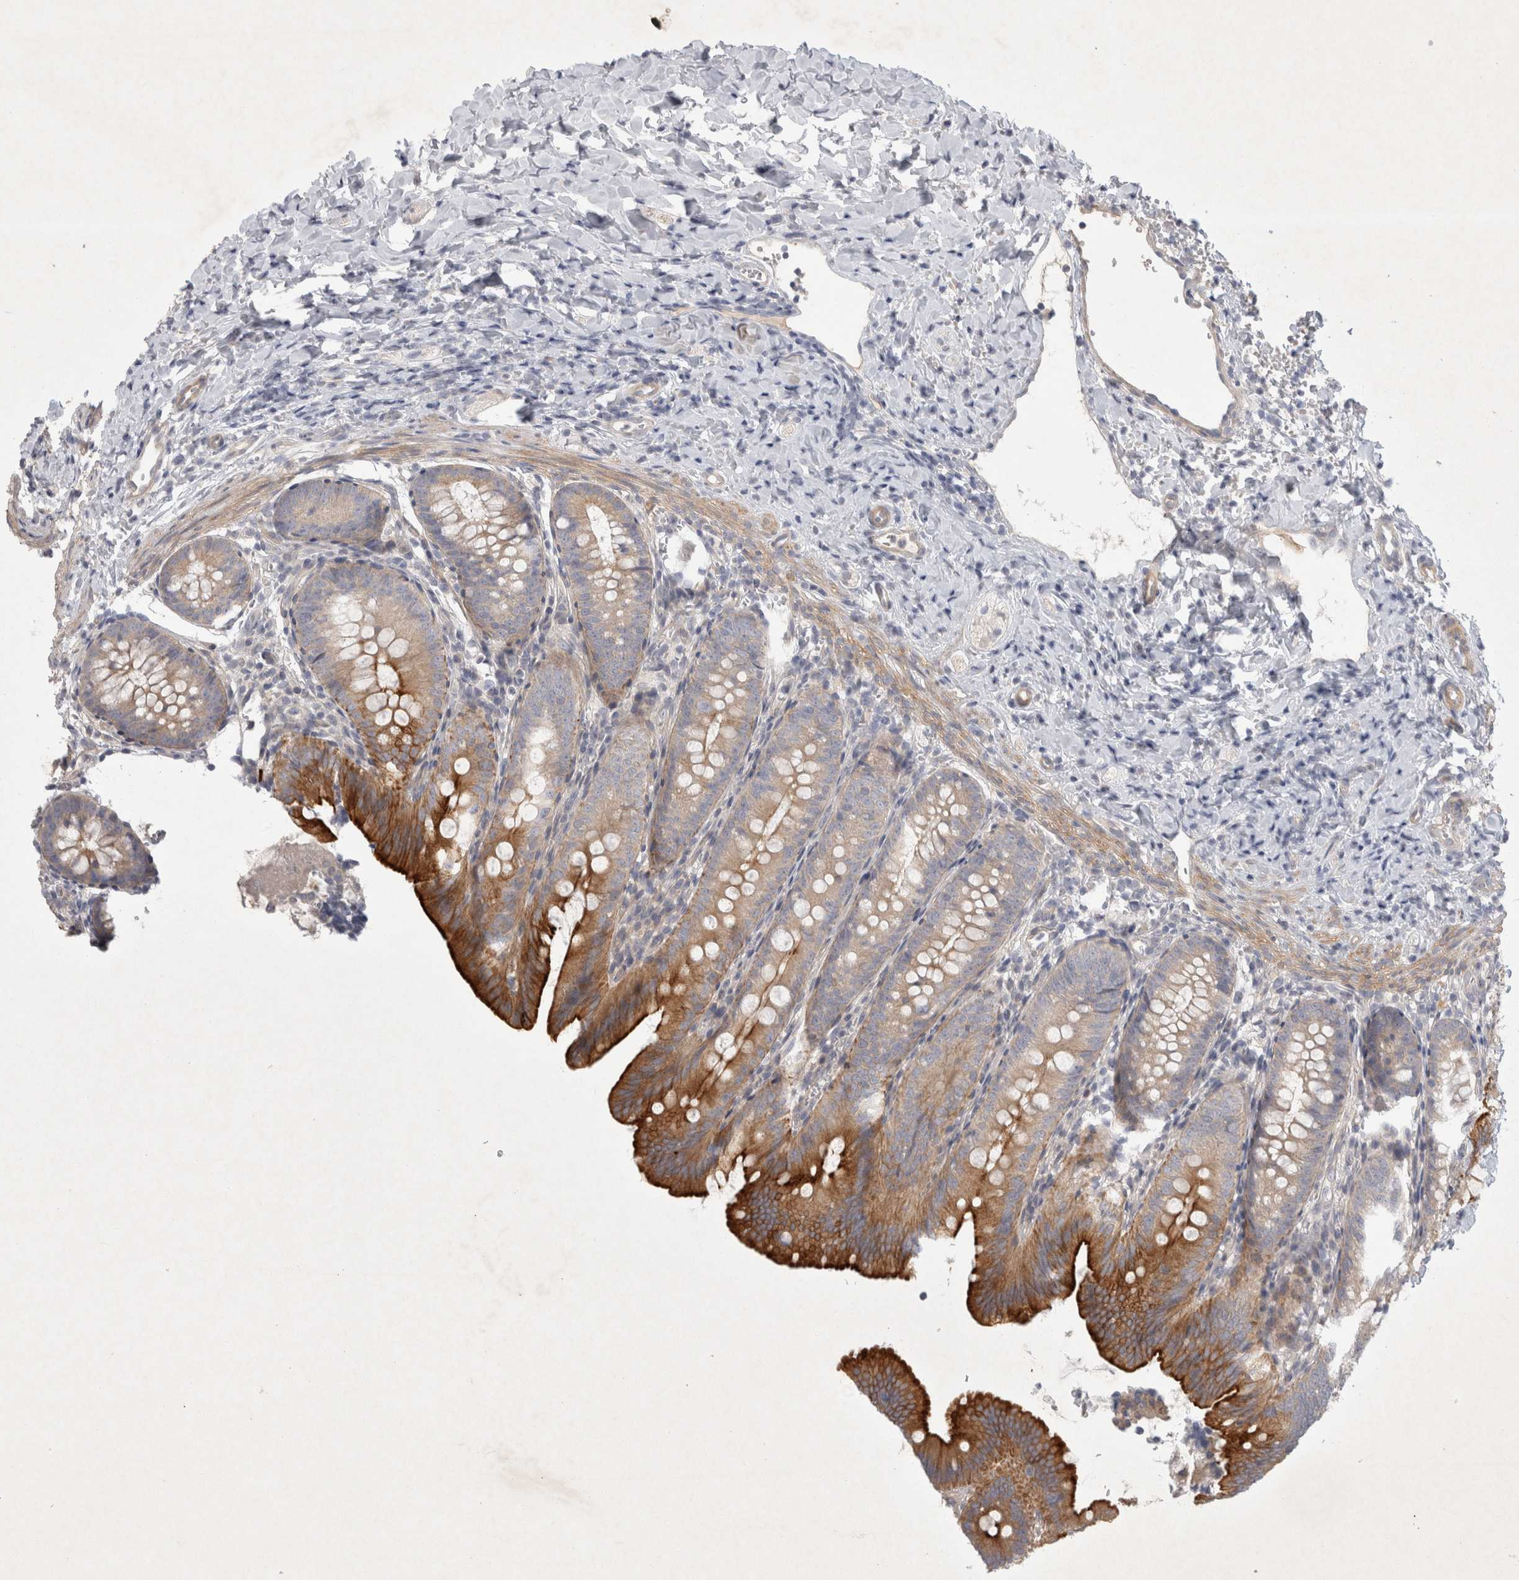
{"staining": {"intensity": "strong", "quantity": ">75%", "location": "cytoplasmic/membranous"}, "tissue": "appendix", "cell_type": "Glandular cells", "image_type": "normal", "snomed": [{"axis": "morphology", "description": "Normal tissue, NOS"}, {"axis": "topography", "description": "Appendix"}], "caption": "Immunohistochemical staining of normal human appendix reveals strong cytoplasmic/membranous protein positivity in about >75% of glandular cells. (DAB = brown stain, brightfield microscopy at high magnification).", "gene": "BZW2", "patient": {"sex": "male", "age": 1}}